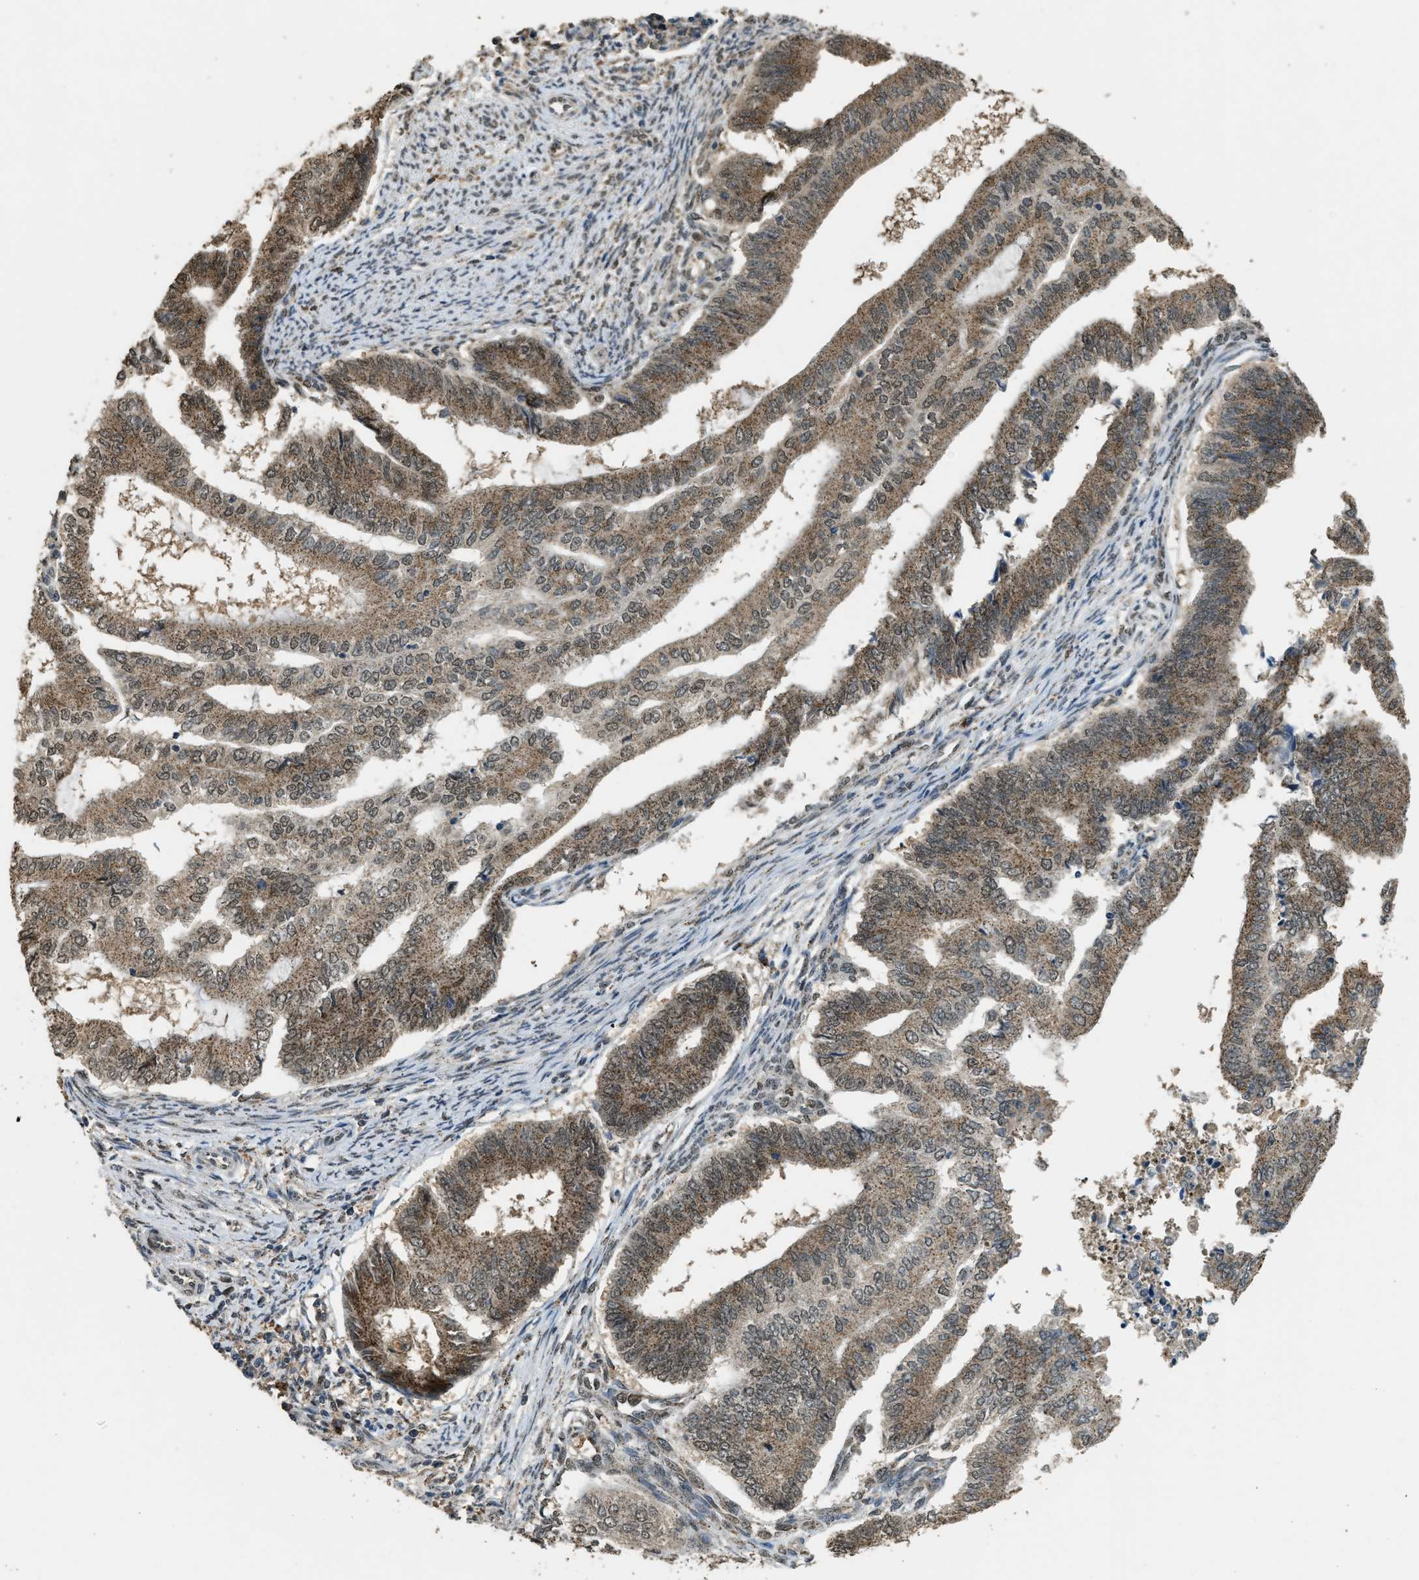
{"staining": {"intensity": "moderate", "quantity": ">75%", "location": "cytoplasmic/membranous"}, "tissue": "endometrial cancer", "cell_type": "Tumor cells", "image_type": "cancer", "snomed": [{"axis": "morphology", "description": "Polyp, NOS"}, {"axis": "morphology", "description": "Adenocarcinoma, NOS"}, {"axis": "morphology", "description": "Adenoma, NOS"}, {"axis": "topography", "description": "Endometrium"}], "caption": "Endometrial polyp stained with a protein marker demonstrates moderate staining in tumor cells.", "gene": "IPO7", "patient": {"sex": "female", "age": 79}}